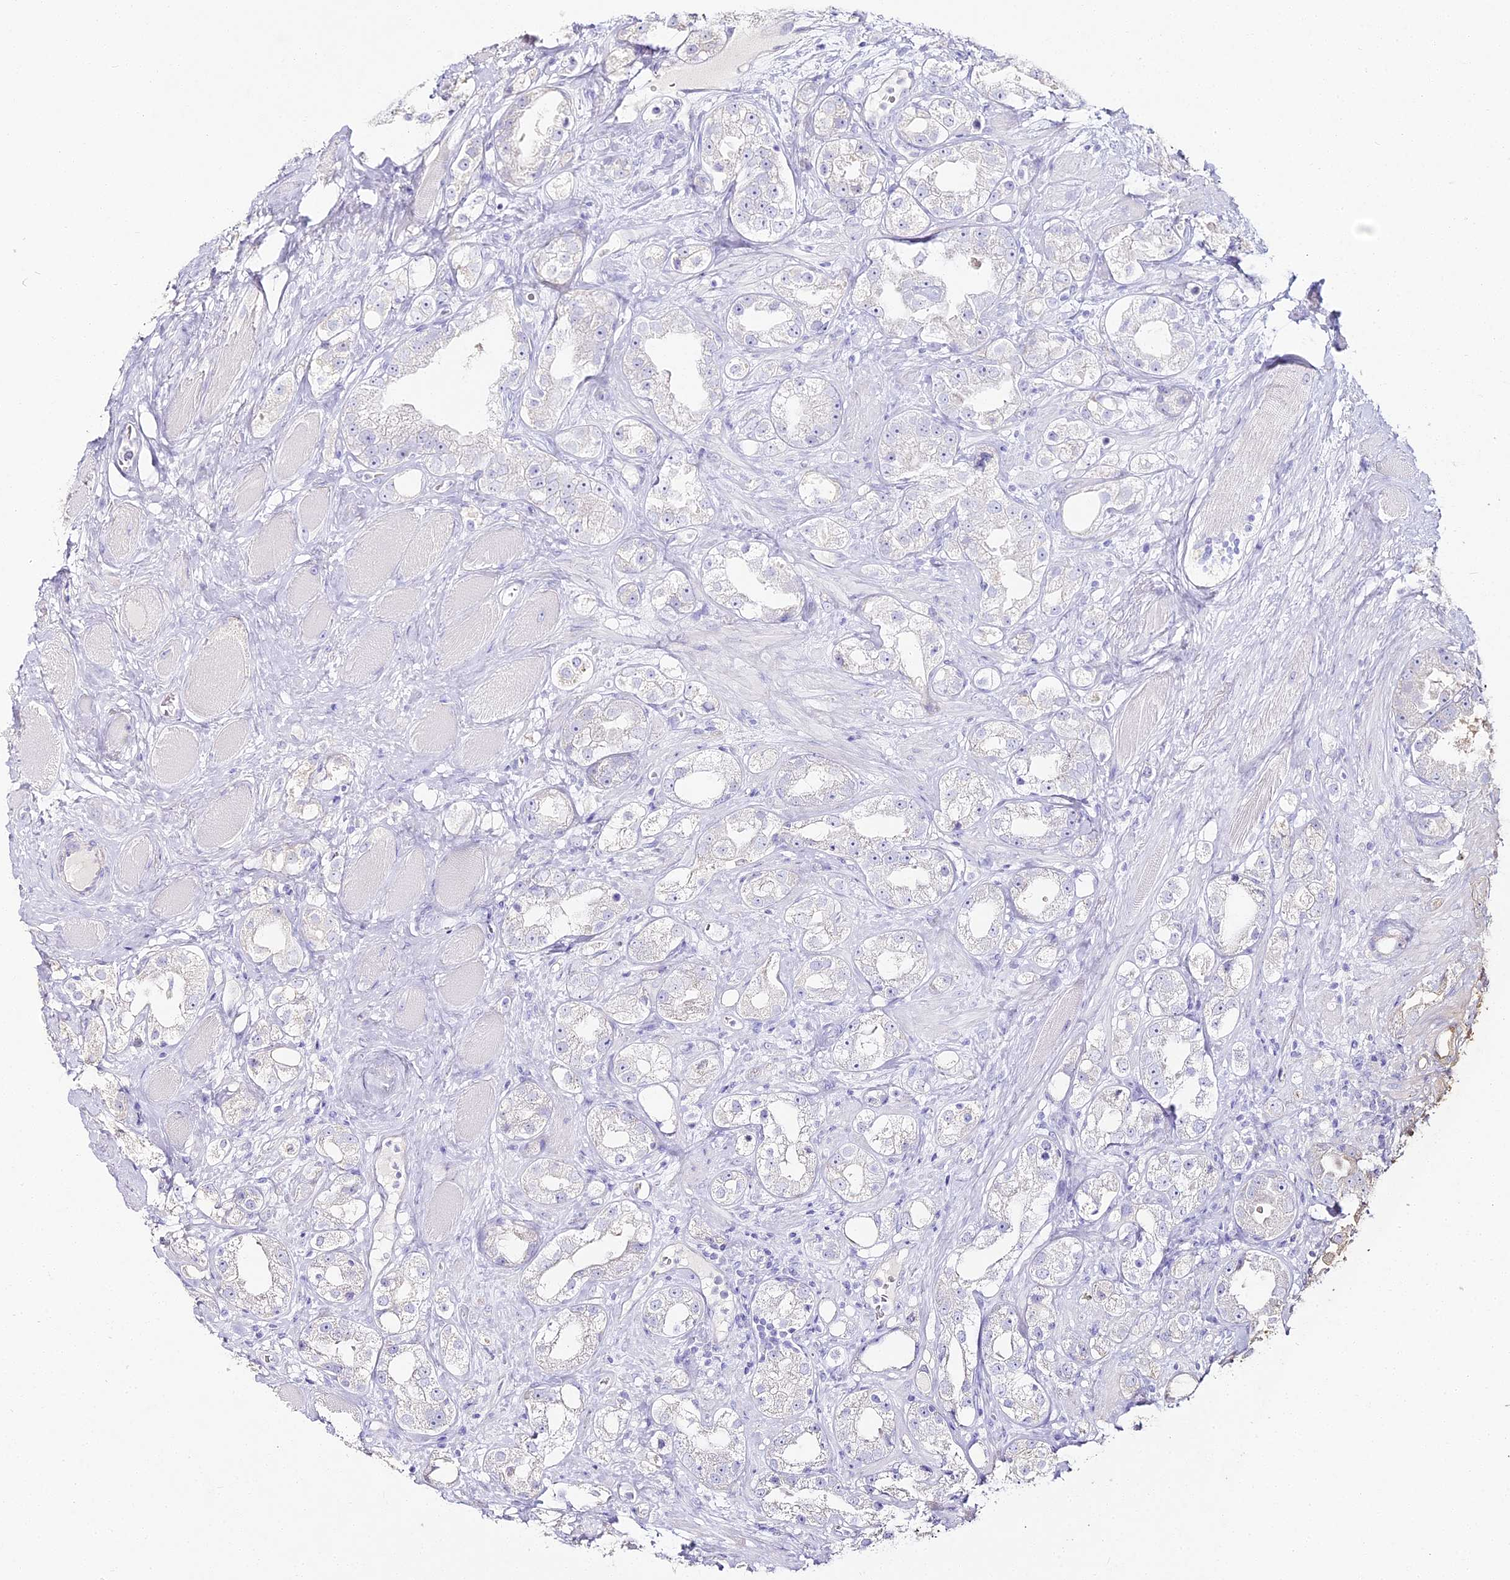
{"staining": {"intensity": "negative", "quantity": "none", "location": "none"}, "tissue": "prostate cancer", "cell_type": "Tumor cells", "image_type": "cancer", "snomed": [{"axis": "morphology", "description": "Adenocarcinoma, NOS"}, {"axis": "topography", "description": "Prostate"}], "caption": "Tumor cells are negative for protein expression in human prostate adenocarcinoma.", "gene": "ALPG", "patient": {"sex": "male", "age": 79}}